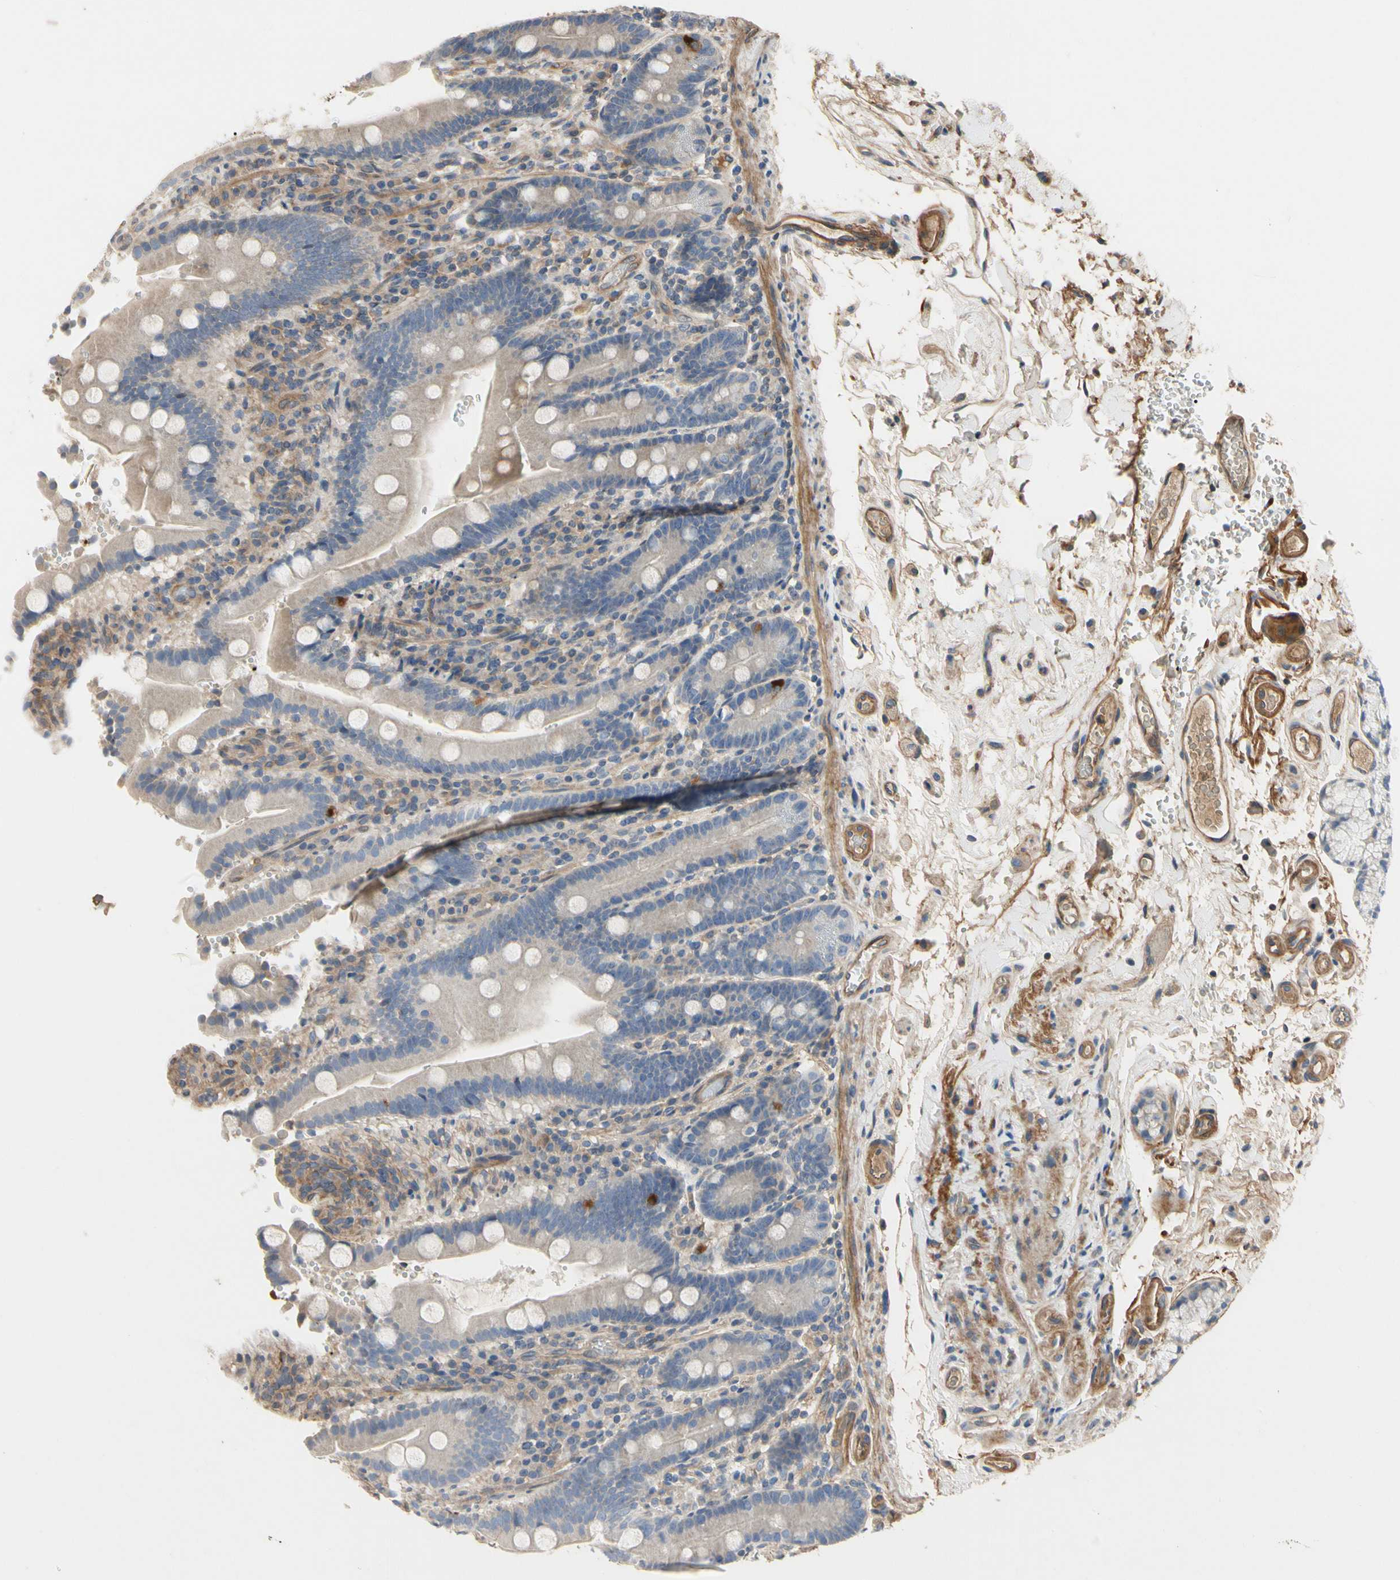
{"staining": {"intensity": "weak", "quantity": "<25%", "location": "cytoplasmic/membranous"}, "tissue": "duodenum", "cell_type": "Glandular cells", "image_type": "normal", "snomed": [{"axis": "morphology", "description": "Normal tissue, NOS"}, {"axis": "topography", "description": "Small intestine, NOS"}], "caption": "Glandular cells are negative for protein expression in unremarkable human duodenum. (Stains: DAB immunohistochemistry (IHC) with hematoxylin counter stain, Microscopy: brightfield microscopy at high magnification).", "gene": "CRTAC1", "patient": {"sex": "female", "age": 71}}